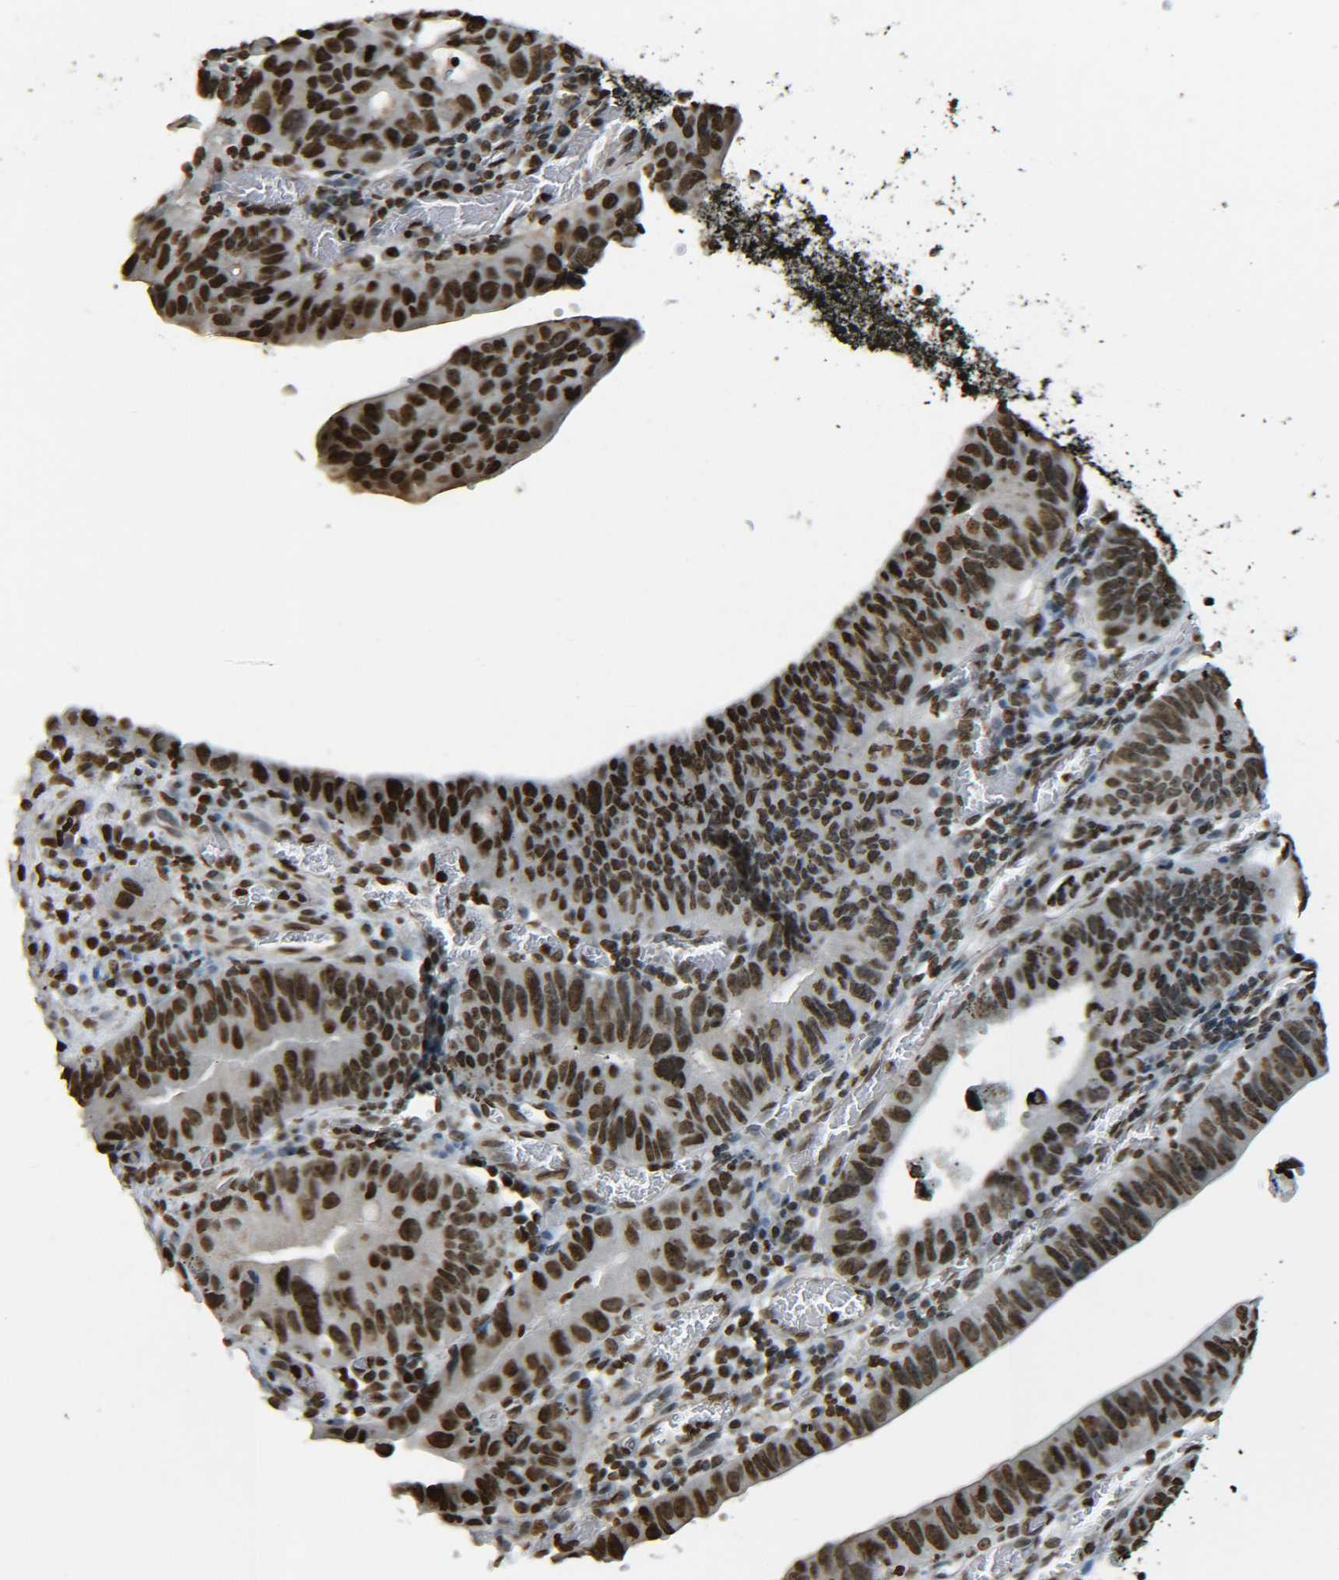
{"staining": {"intensity": "strong", "quantity": ">75%", "location": "nuclear"}, "tissue": "stomach cancer", "cell_type": "Tumor cells", "image_type": "cancer", "snomed": [{"axis": "morphology", "description": "Adenocarcinoma, NOS"}, {"axis": "topography", "description": "Stomach"}], "caption": "A high-resolution histopathology image shows IHC staining of adenocarcinoma (stomach), which exhibits strong nuclear staining in approximately >75% of tumor cells.", "gene": "H4C16", "patient": {"sex": "male", "age": 59}}